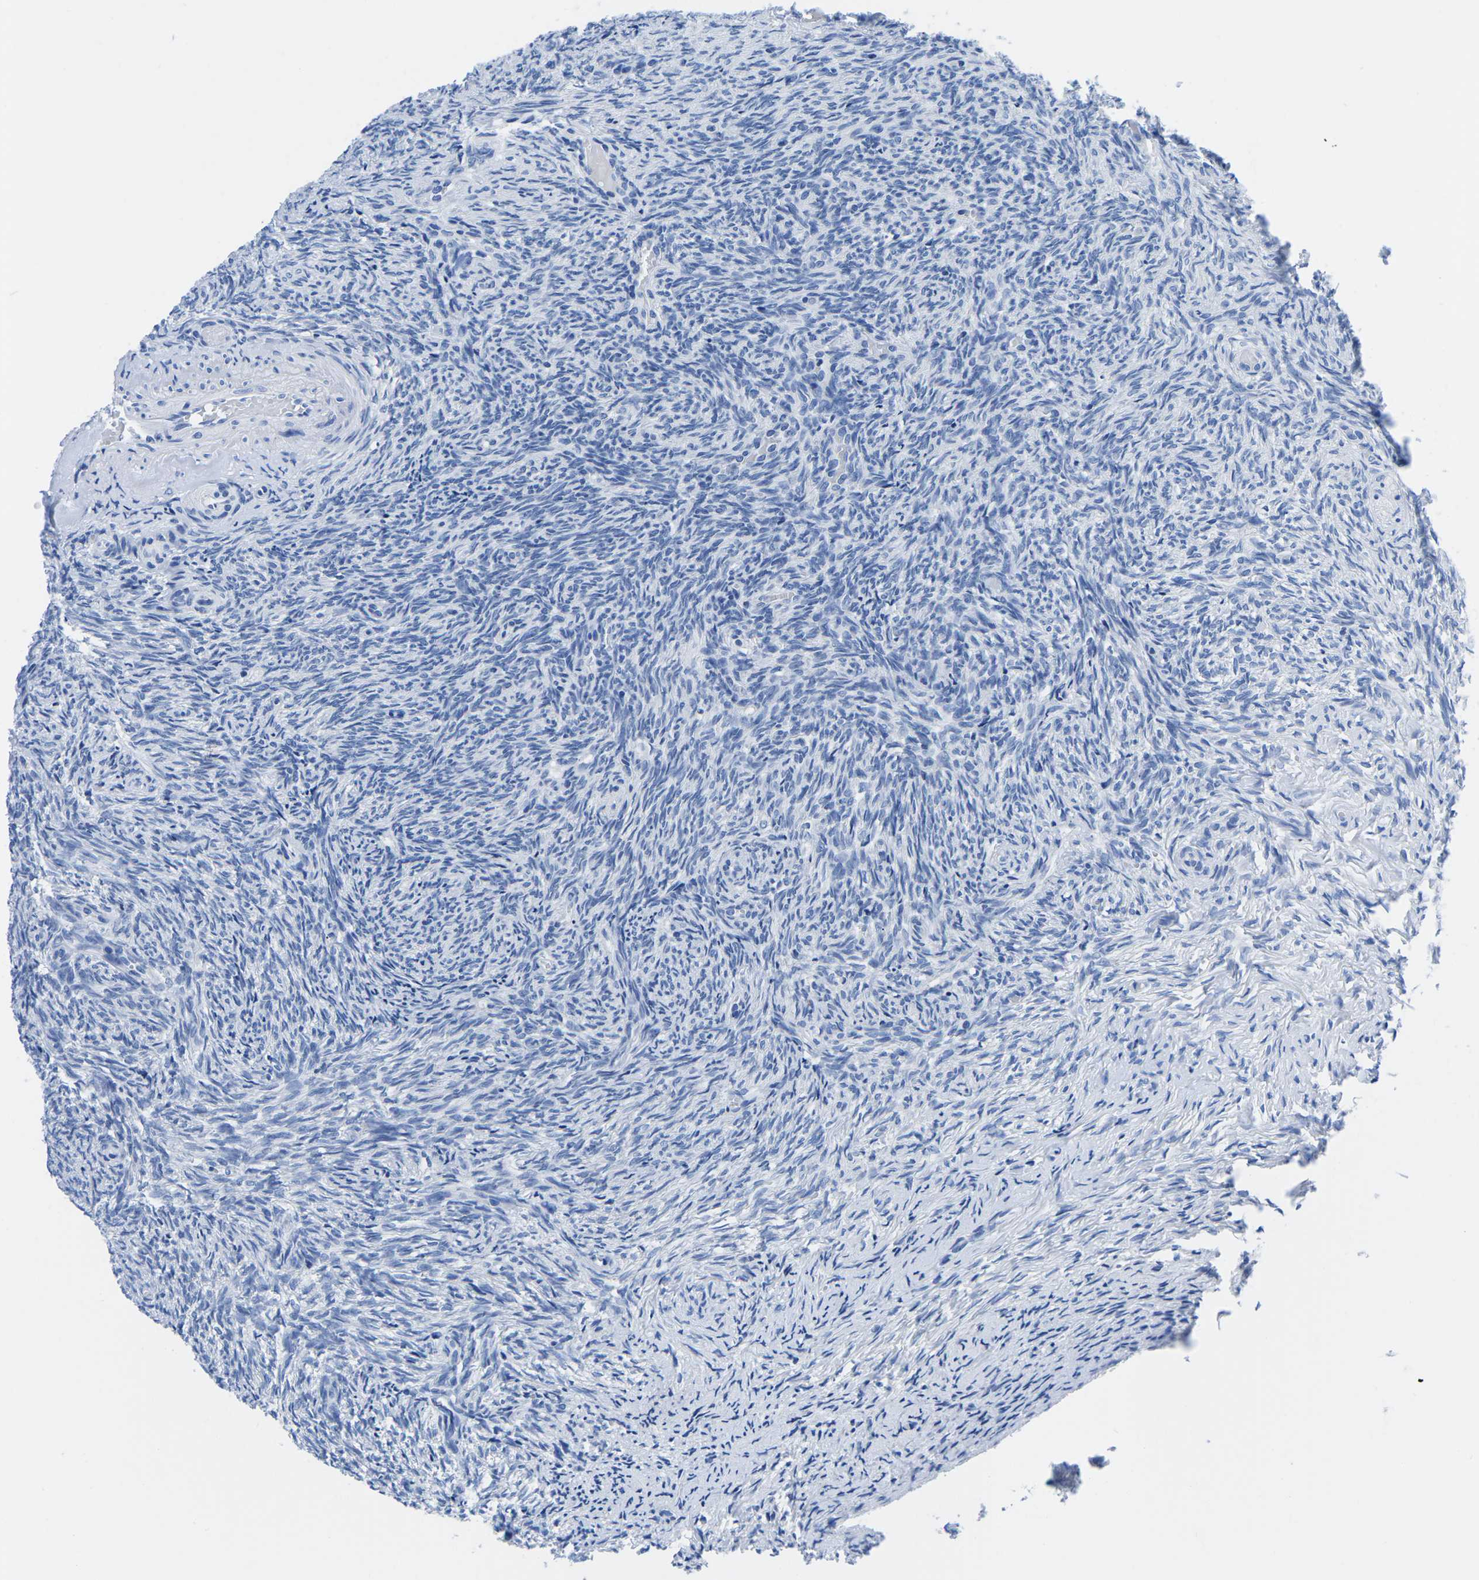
{"staining": {"intensity": "negative", "quantity": "none", "location": "none"}, "tissue": "ovary", "cell_type": "Follicle cells", "image_type": "normal", "snomed": [{"axis": "morphology", "description": "Normal tissue, NOS"}, {"axis": "topography", "description": "Ovary"}], "caption": "Follicle cells show no significant staining in unremarkable ovary. Nuclei are stained in blue.", "gene": "CYP1A2", "patient": {"sex": "female", "age": 41}}